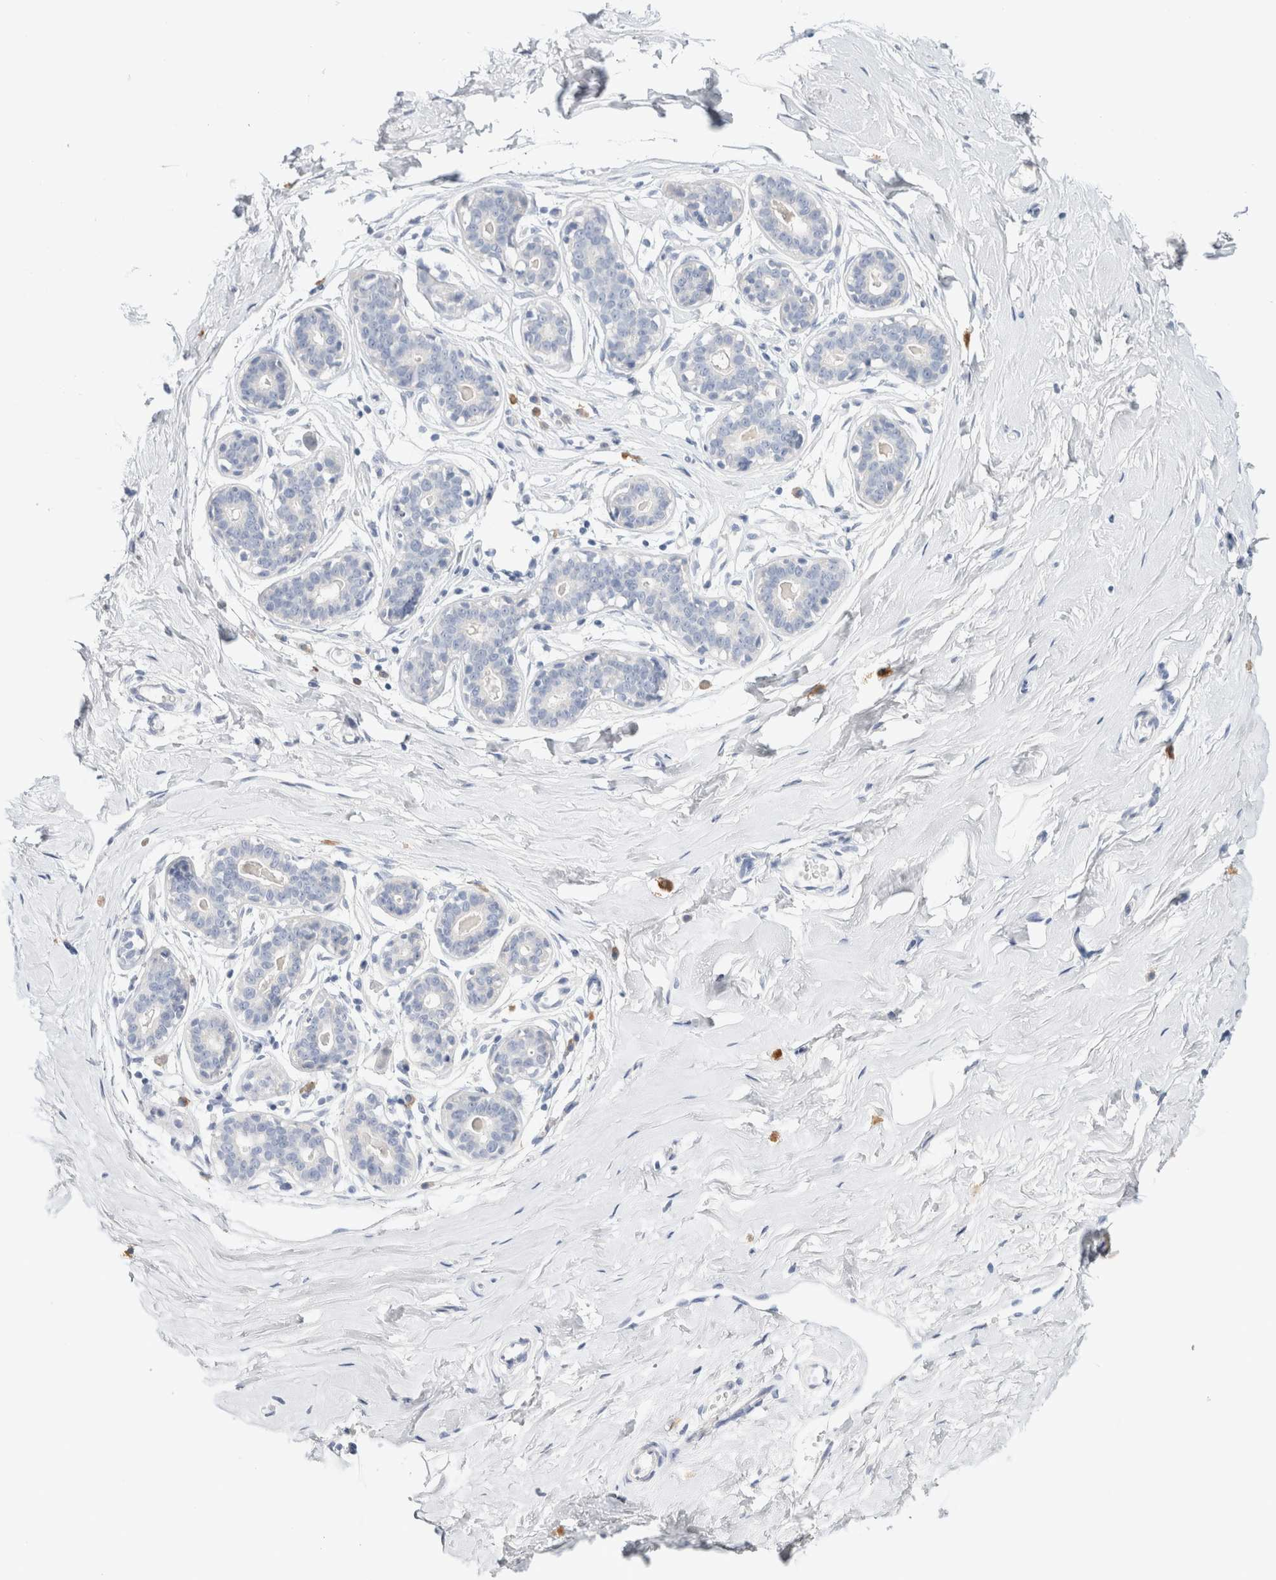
{"staining": {"intensity": "negative", "quantity": "none", "location": "none"}, "tissue": "breast", "cell_type": "Adipocytes", "image_type": "normal", "snomed": [{"axis": "morphology", "description": "Normal tissue, NOS"}, {"axis": "topography", "description": "Breast"}], "caption": "DAB (3,3'-diaminobenzidine) immunohistochemical staining of normal human breast reveals no significant expression in adipocytes.", "gene": "GADD45G", "patient": {"sex": "female", "age": 23}}